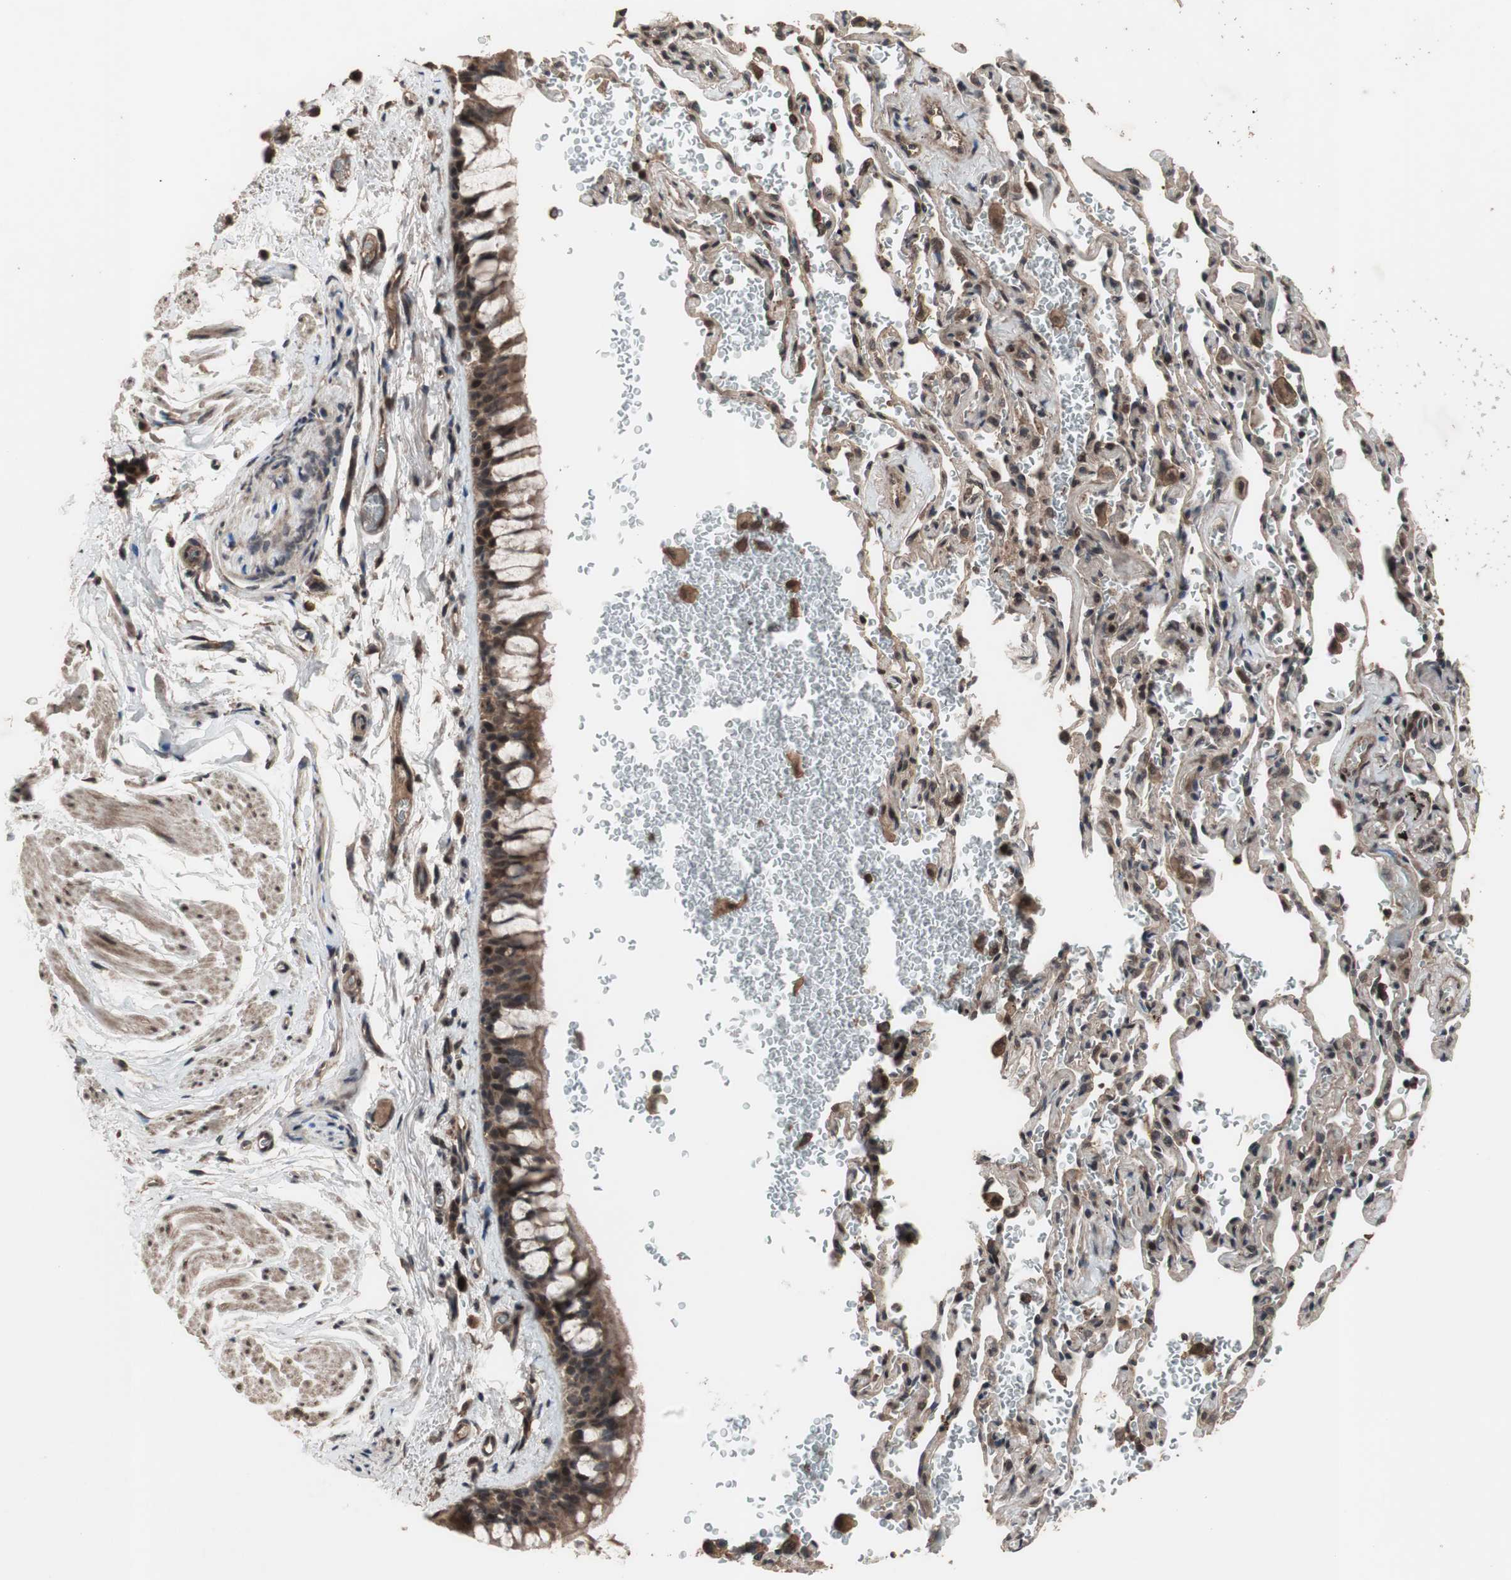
{"staining": {"intensity": "moderate", "quantity": ">75%", "location": "cytoplasmic/membranous,nuclear"}, "tissue": "bronchus", "cell_type": "Respiratory epithelial cells", "image_type": "normal", "snomed": [{"axis": "morphology", "description": "Normal tissue, NOS"}, {"axis": "morphology", "description": "Malignant melanoma, Metastatic site"}, {"axis": "topography", "description": "Bronchus"}, {"axis": "topography", "description": "Lung"}], "caption": "Immunohistochemistry micrograph of unremarkable bronchus: bronchus stained using immunohistochemistry reveals medium levels of moderate protein expression localized specifically in the cytoplasmic/membranous,nuclear of respiratory epithelial cells, appearing as a cytoplasmic/membranous,nuclear brown color.", "gene": "KANSL1", "patient": {"sex": "male", "age": 64}}